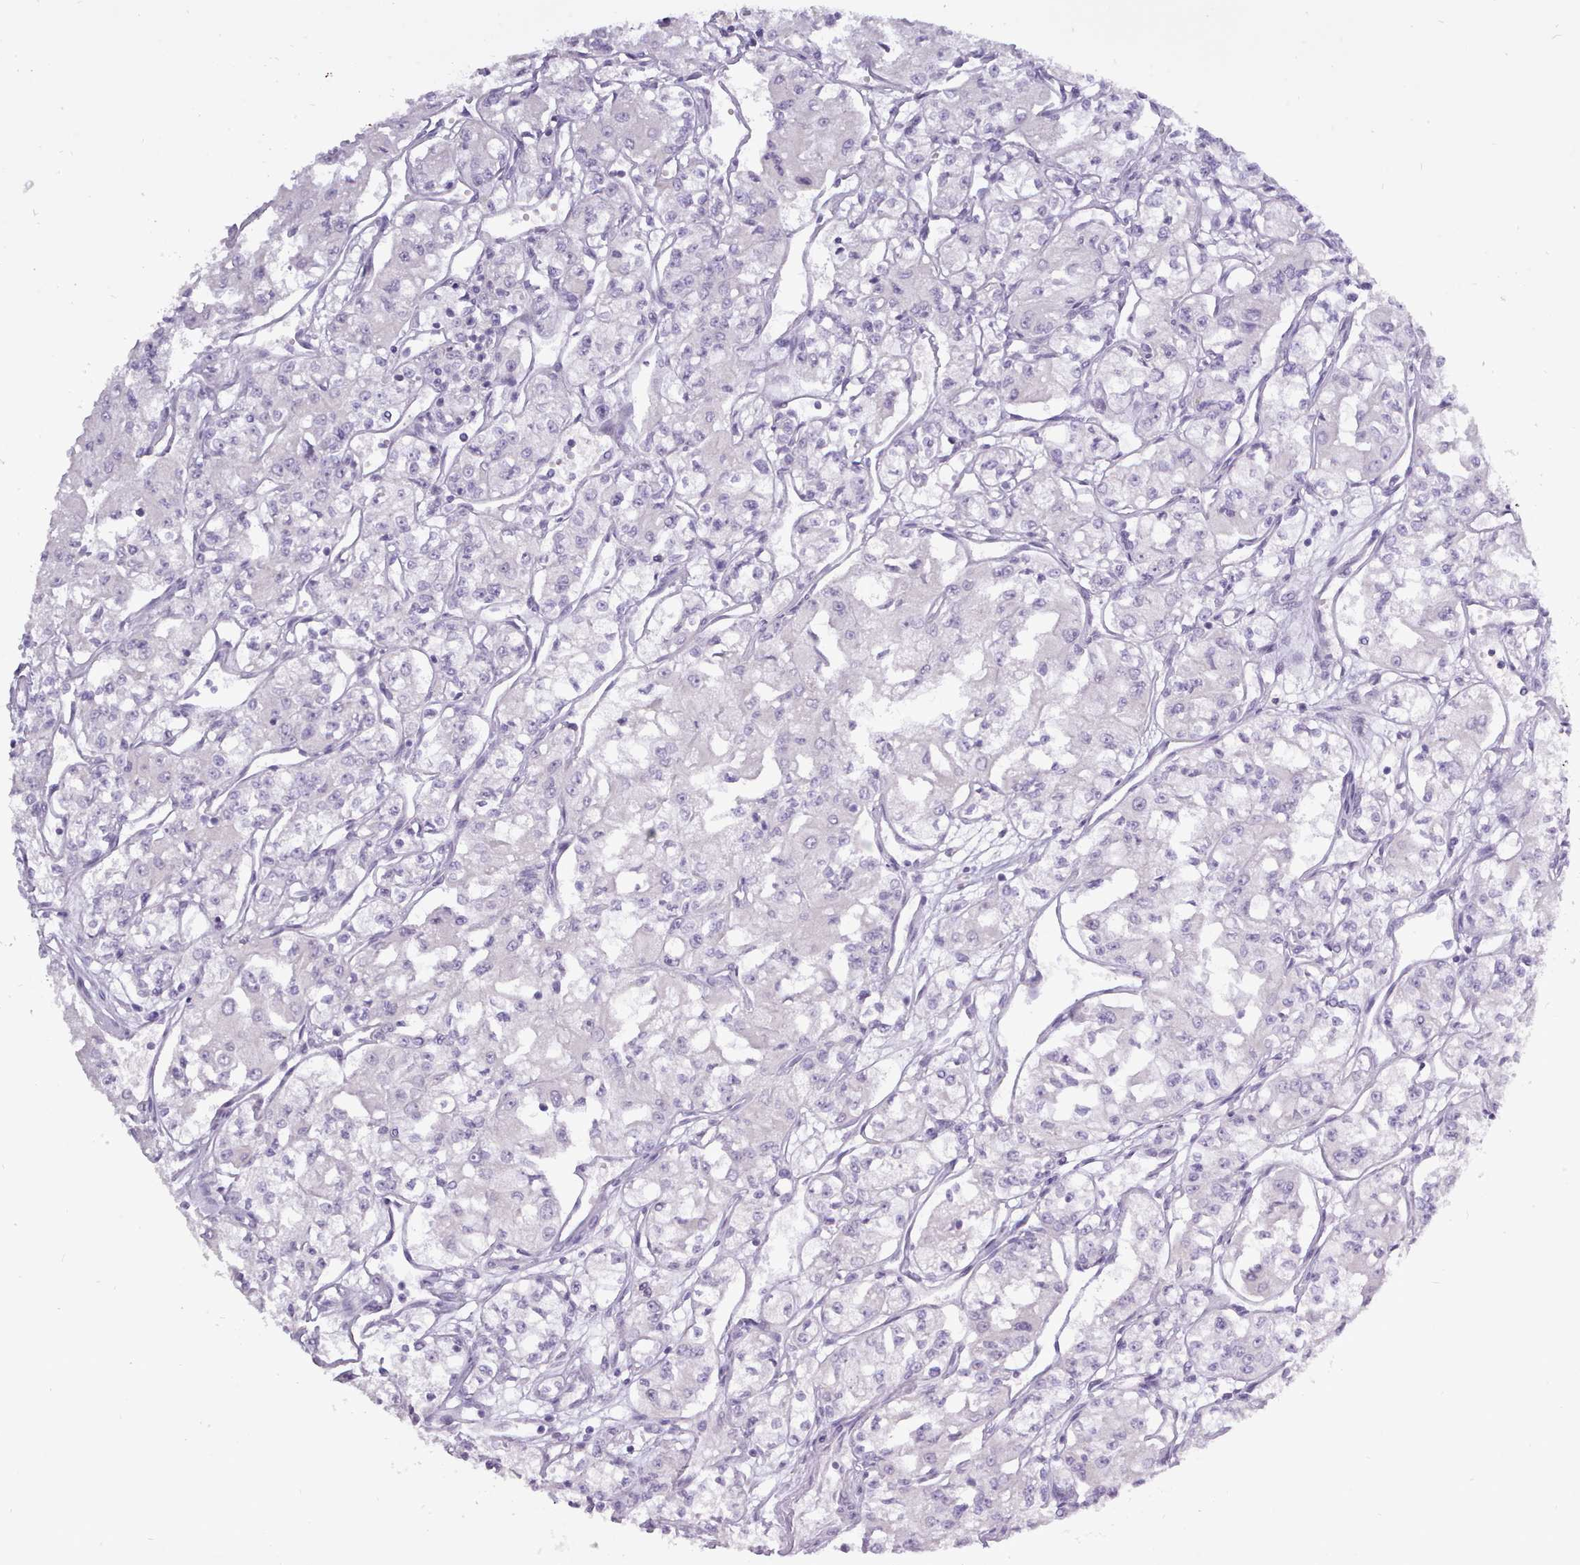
{"staining": {"intensity": "negative", "quantity": "none", "location": "none"}, "tissue": "renal cancer", "cell_type": "Tumor cells", "image_type": "cancer", "snomed": [{"axis": "morphology", "description": "Adenocarcinoma, NOS"}, {"axis": "topography", "description": "Kidney"}], "caption": "This histopathology image is of renal adenocarcinoma stained with IHC to label a protein in brown with the nuclei are counter-stained blue. There is no positivity in tumor cells.", "gene": "BDKRB2", "patient": {"sex": "male", "age": 59}}